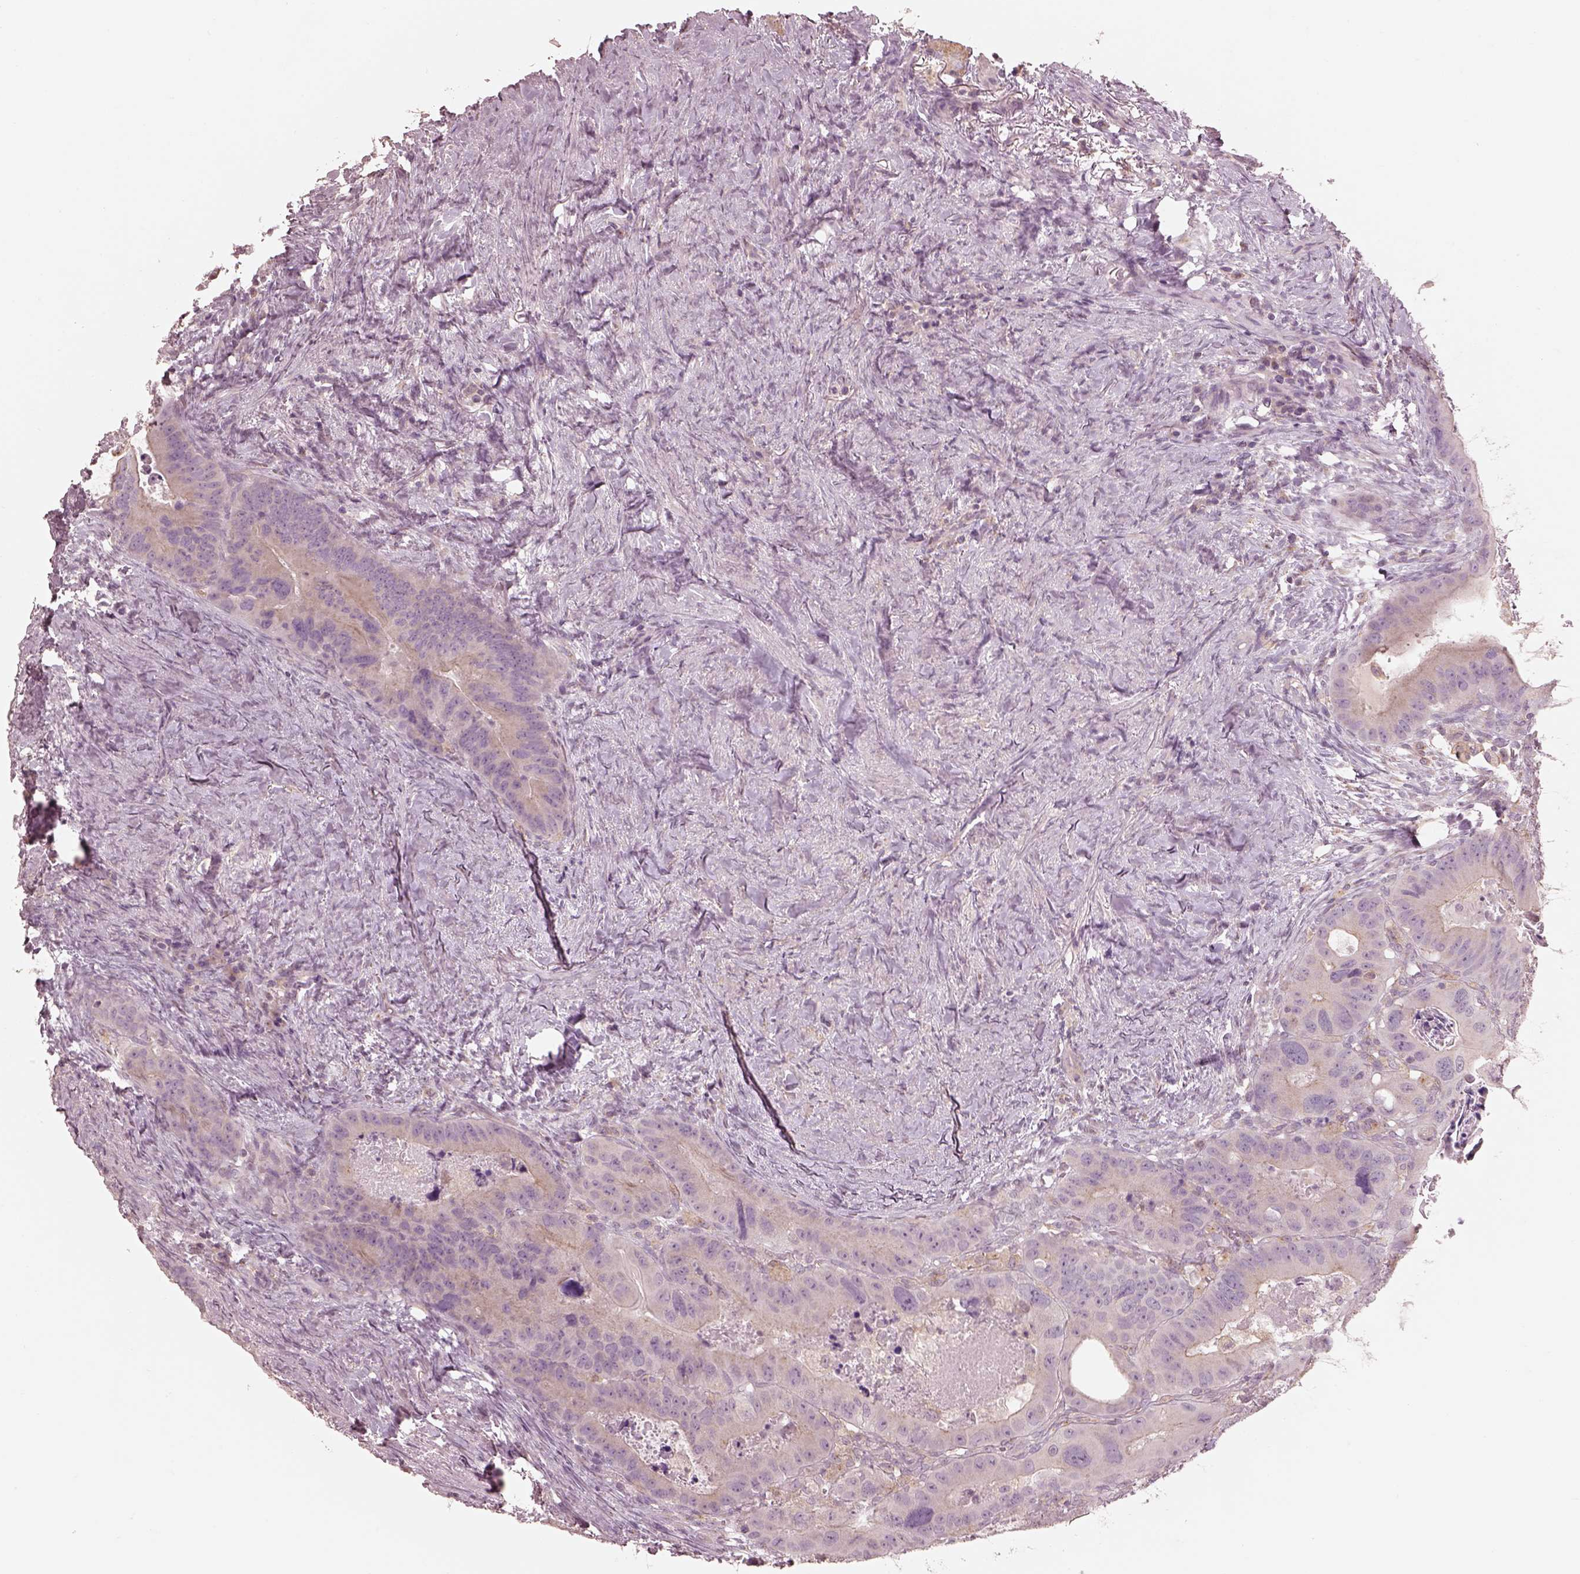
{"staining": {"intensity": "negative", "quantity": "none", "location": "none"}, "tissue": "colorectal cancer", "cell_type": "Tumor cells", "image_type": "cancer", "snomed": [{"axis": "morphology", "description": "Adenocarcinoma, NOS"}, {"axis": "topography", "description": "Rectum"}], "caption": "There is no significant staining in tumor cells of colorectal adenocarcinoma. The staining is performed using DAB brown chromogen with nuclei counter-stained in using hematoxylin.", "gene": "PRKACG", "patient": {"sex": "male", "age": 64}}